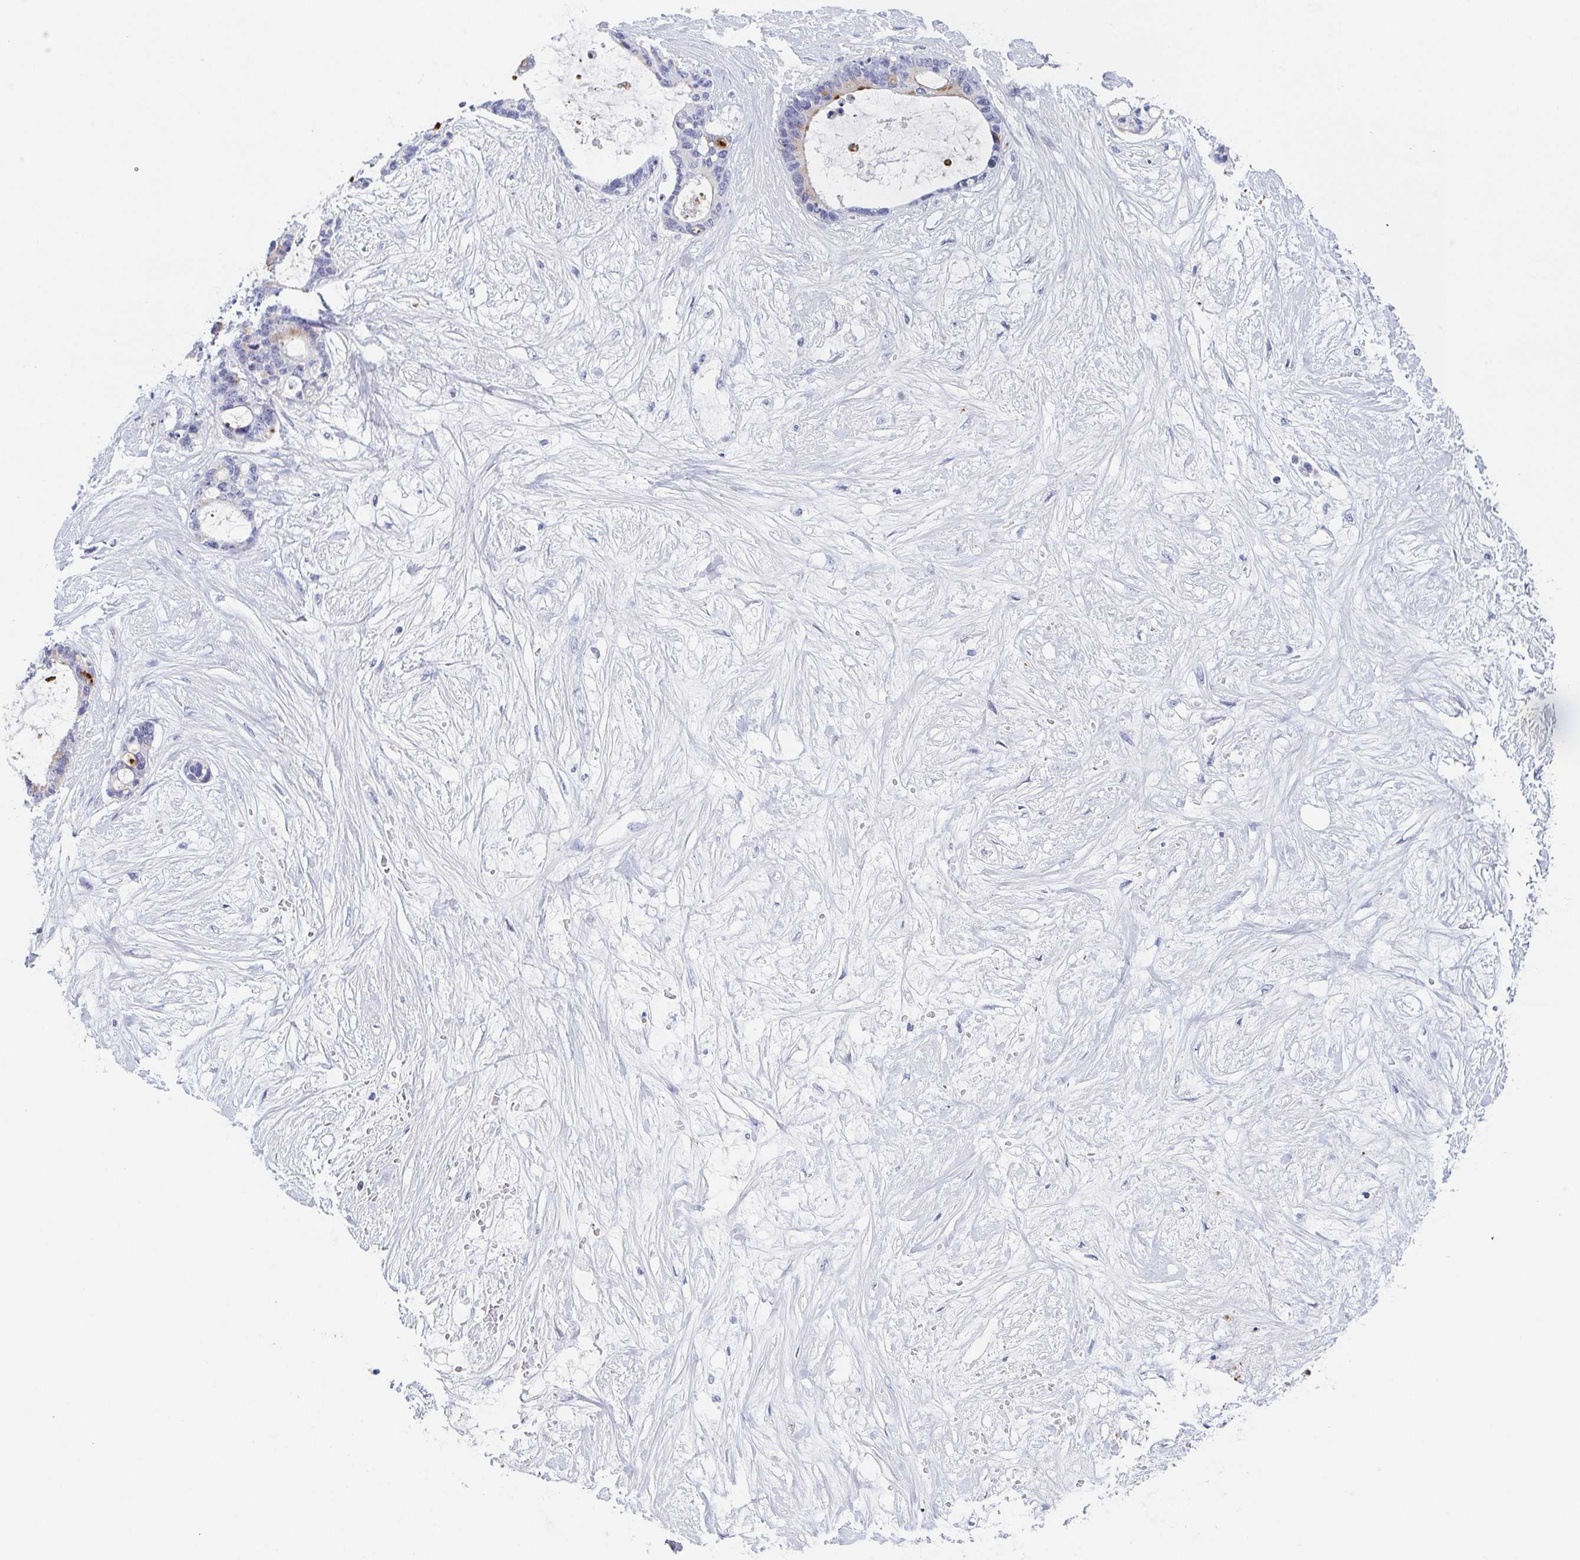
{"staining": {"intensity": "weak", "quantity": "<25%", "location": "cytoplasmic/membranous"}, "tissue": "liver cancer", "cell_type": "Tumor cells", "image_type": "cancer", "snomed": [{"axis": "morphology", "description": "Normal tissue, NOS"}, {"axis": "morphology", "description": "Cholangiocarcinoma"}, {"axis": "topography", "description": "Liver"}, {"axis": "topography", "description": "Peripheral nerve tissue"}], "caption": "This micrograph is of cholangiocarcinoma (liver) stained with IHC to label a protein in brown with the nuclei are counter-stained blue. There is no expression in tumor cells.", "gene": "REG4", "patient": {"sex": "female", "age": 73}}